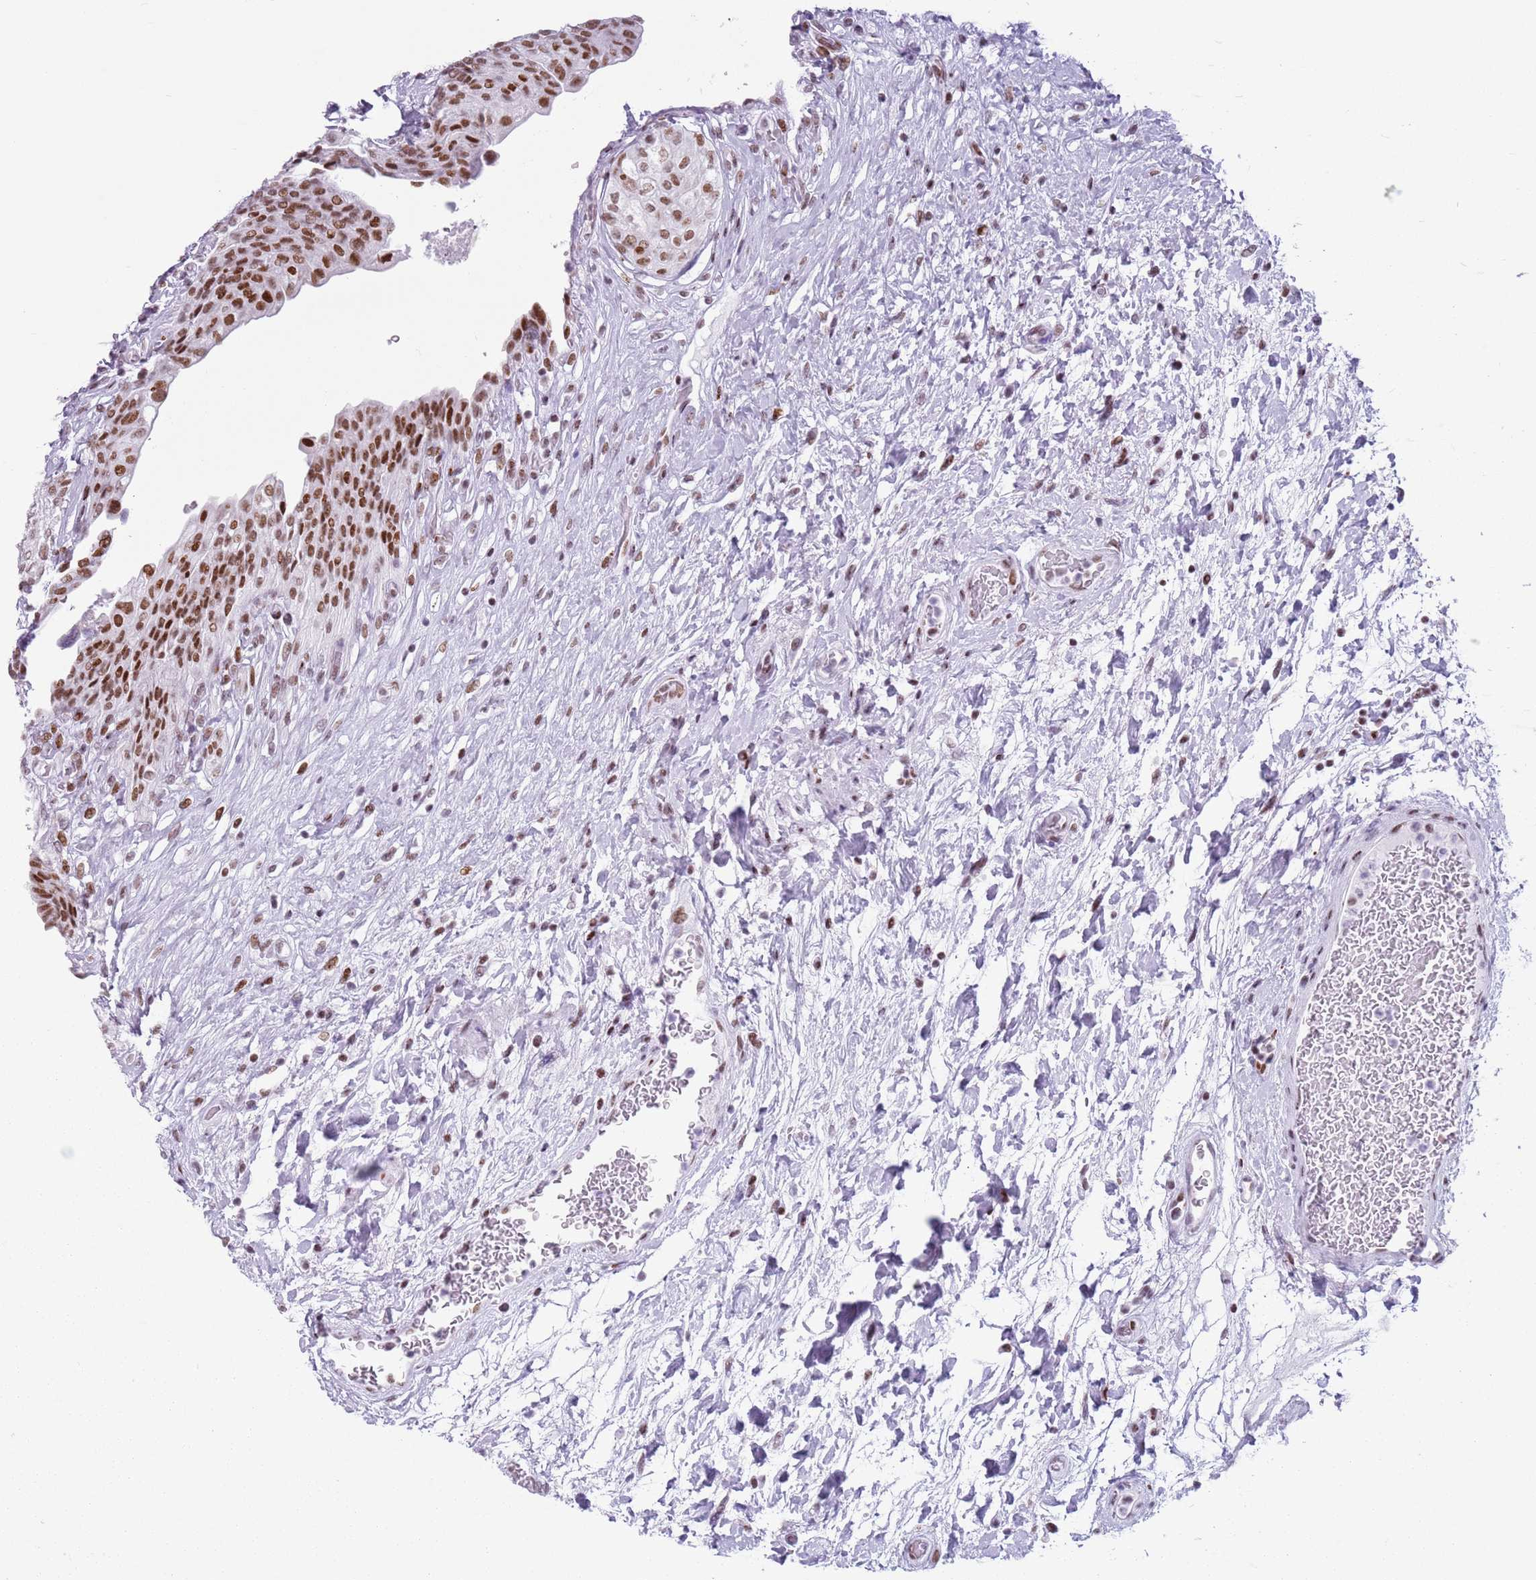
{"staining": {"intensity": "strong", "quantity": ">75%", "location": "nuclear"}, "tissue": "urinary bladder", "cell_type": "Urothelial cells", "image_type": "normal", "snomed": [{"axis": "morphology", "description": "Normal tissue, NOS"}, {"axis": "topography", "description": "Urinary bladder"}], "caption": "Urothelial cells exhibit high levels of strong nuclear positivity in about >75% of cells in normal human urinary bladder.", "gene": "FAM104B", "patient": {"sex": "male", "age": 74}}